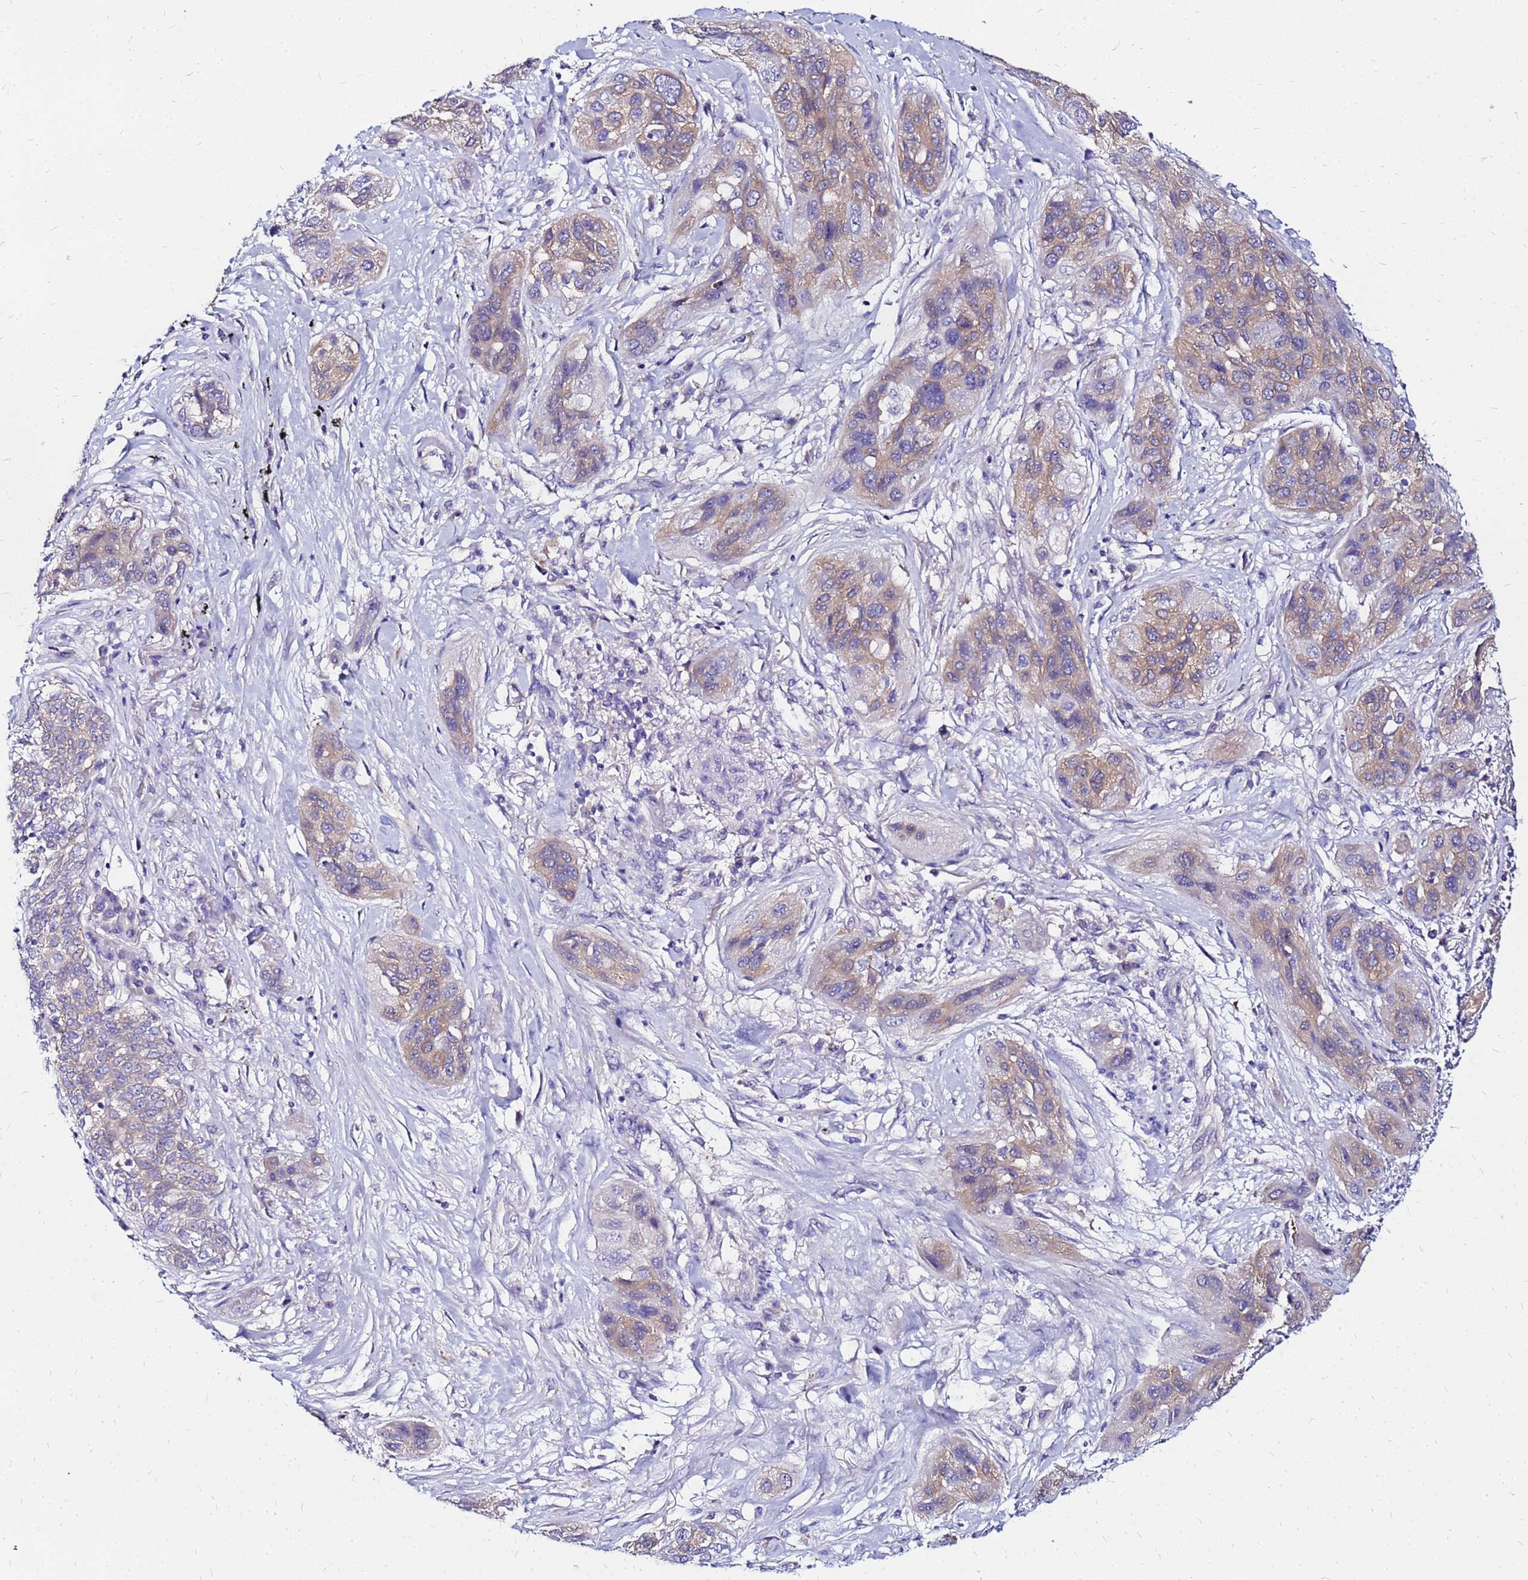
{"staining": {"intensity": "weak", "quantity": ">75%", "location": "cytoplasmic/membranous"}, "tissue": "lung cancer", "cell_type": "Tumor cells", "image_type": "cancer", "snomed": [{"axis": "morphology", "description": "Squamous cell carcinoma, NOS"}, {"axis": "topography", "description": "Lung"}], "caption": "The histopathology image shows a brown stain indicating the presence of a protein in the cytoplasmic/membranous of tumor cells in lung cancer. (brown staining indicates protein expression, while blue staining denotes nuclei).", "gene": "ARHGEF5", "patient": {"sex": "female", "age": 70}}